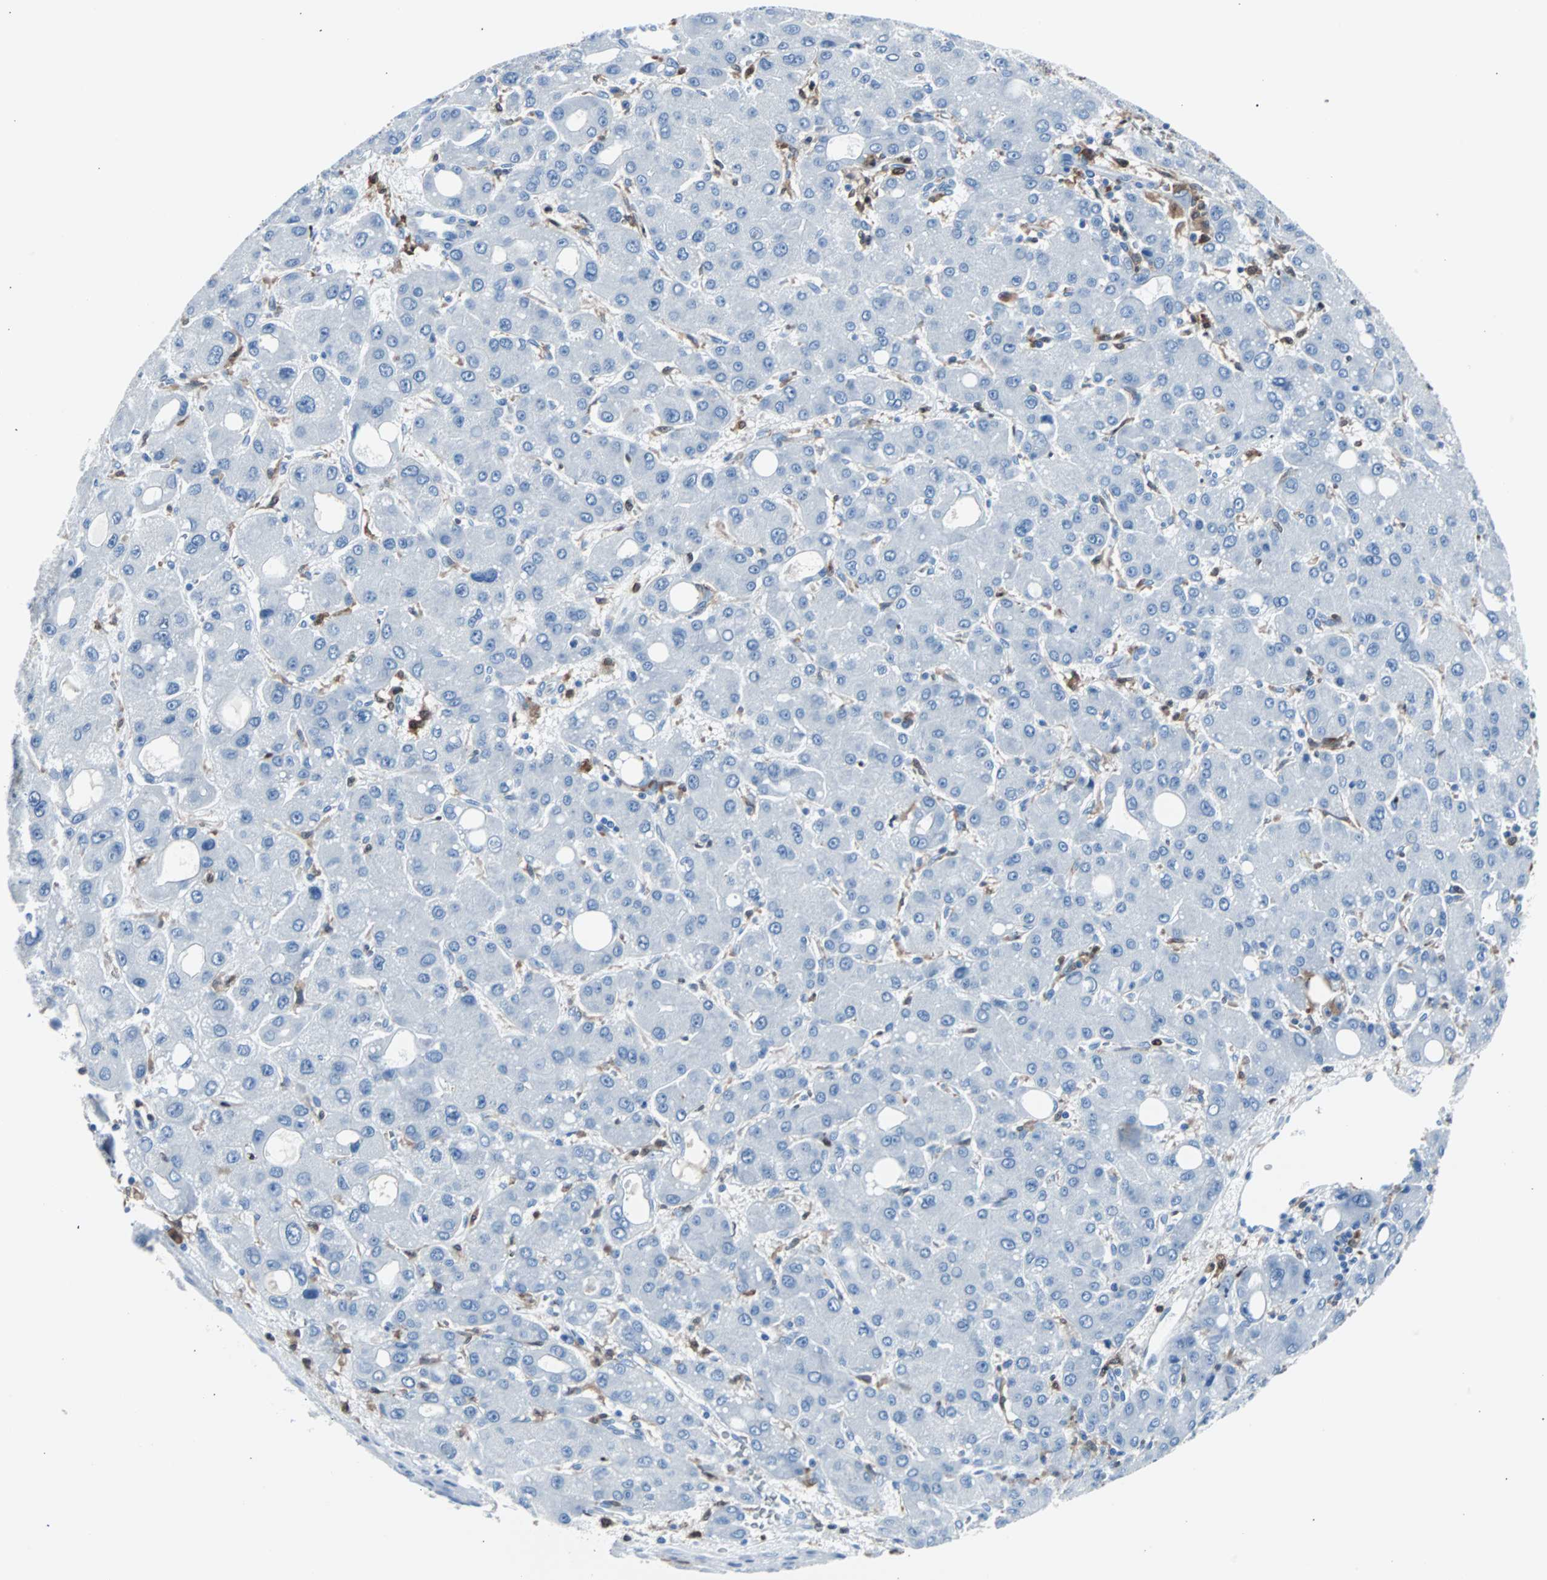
{"staining": {"intensity": "negative", "quantity": "none", "location": "none"}, "tissue": "liver cancer", "cell_type": "Tumor cells", "image_type": "cancer", "snomed": [{"axis": "morphology", "description": "Carcinoma, Hepatocellular, NOS"}, {"axis": "topography", "description": "Liver"}], "caption": "Liver cancer was stained to show a protein in brown. There is no significant staining in tumor cells.", "gene": "SYK", "patient": {"sex": "male", "age": 55}}